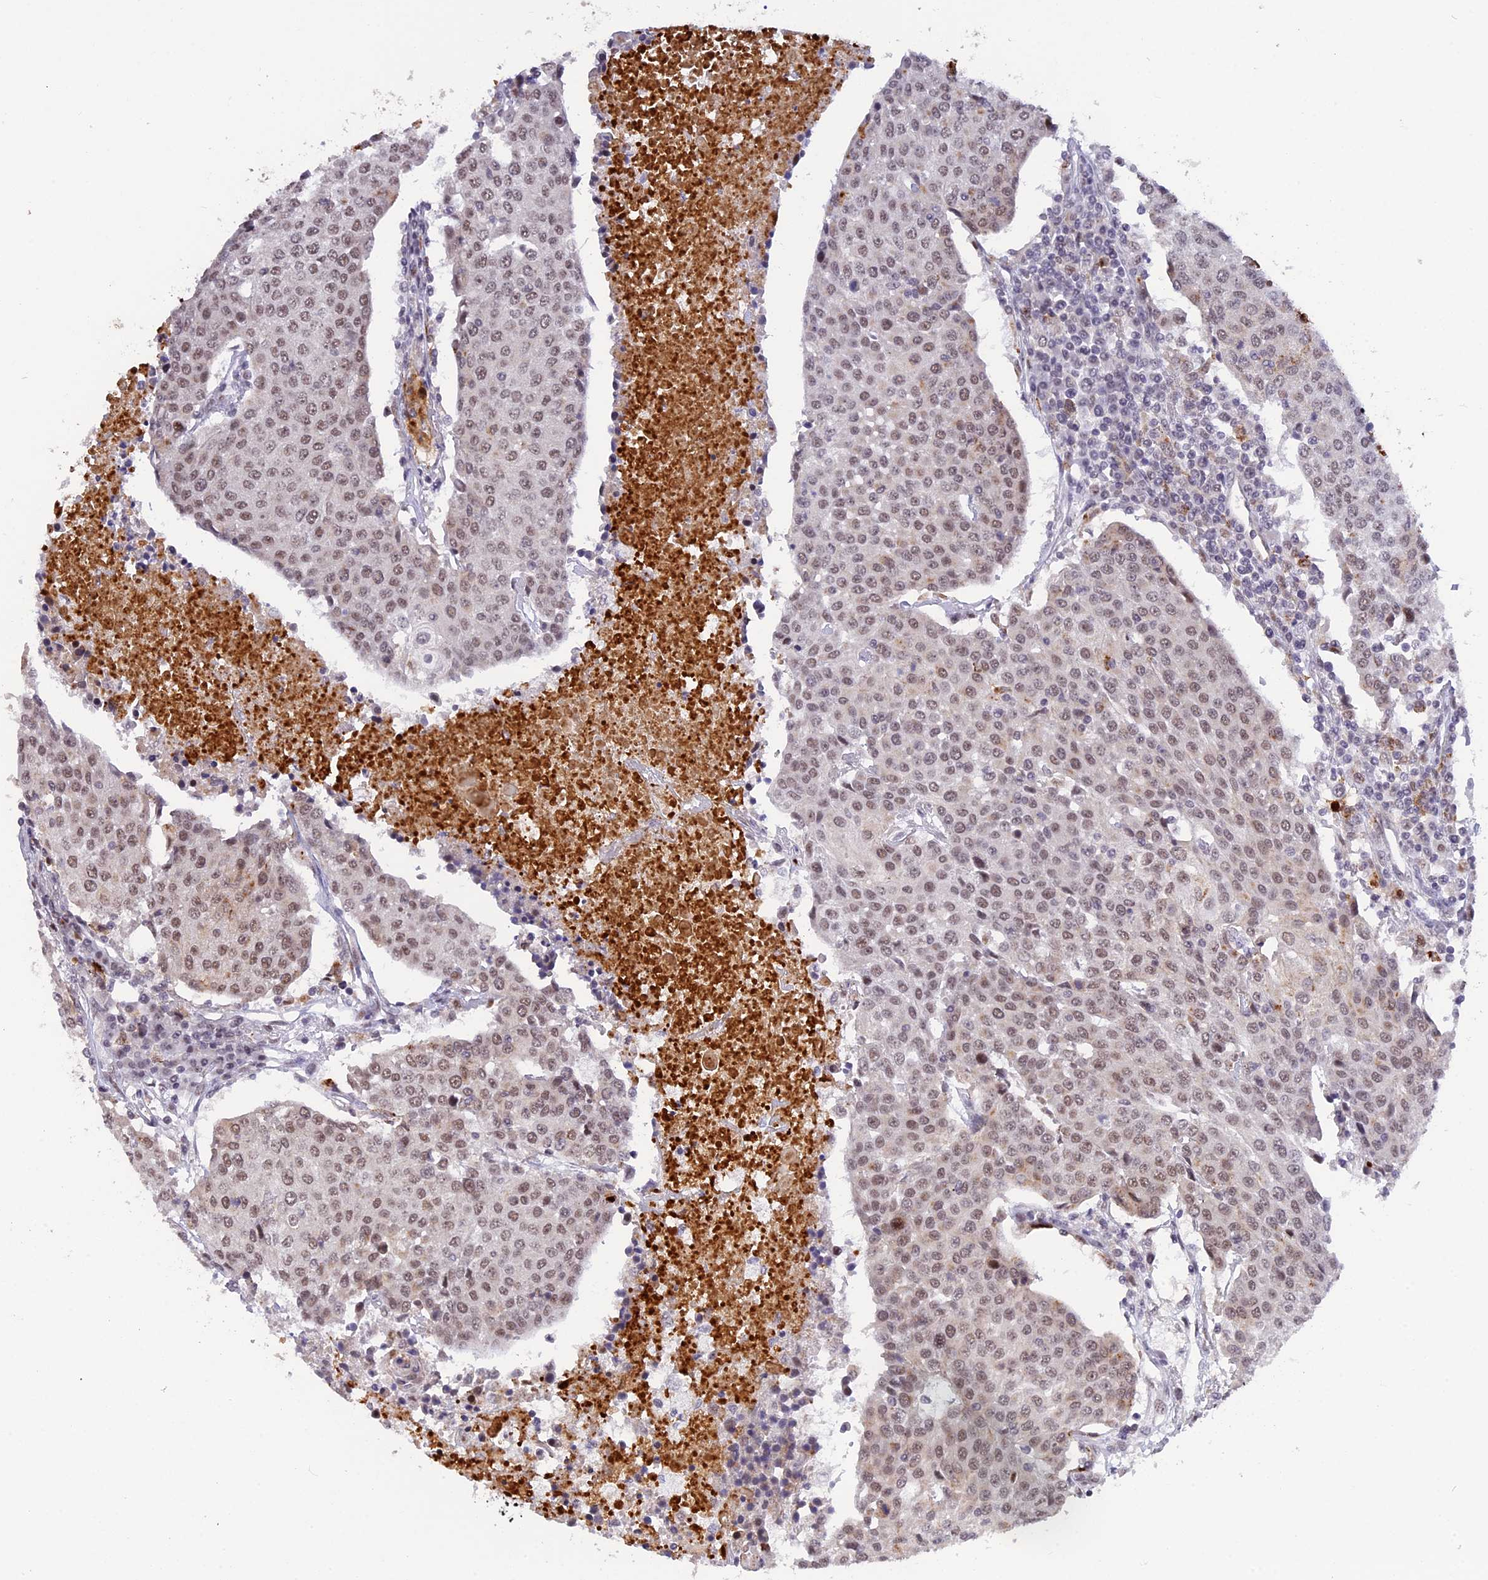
{"staining": {"intensity": "weak", "quantity": ">75%", "location": "nuclear"}, "tissue": "urothelial cancer", "cell_type": "Tumor cells", "image_type": "cancer", "snomed": [{"axis": "morphology", "description": "Urothelial carcinoma, High grade"}, {"axis": "topography", "description": "Urinary bladder"}], "caption": "Immunohistochemistry (IHC) image of neoplastic tissue: urothelial carcinoma (high-grade) stained using immunohistochemistry (IHC) exhibits low levels of weak protein expression localized specifically in the nuclear of tumor cells, appearing as a nuclear brown color.", "gene": "POLR2C", "patient": {"sex": "female", "age": 85}}